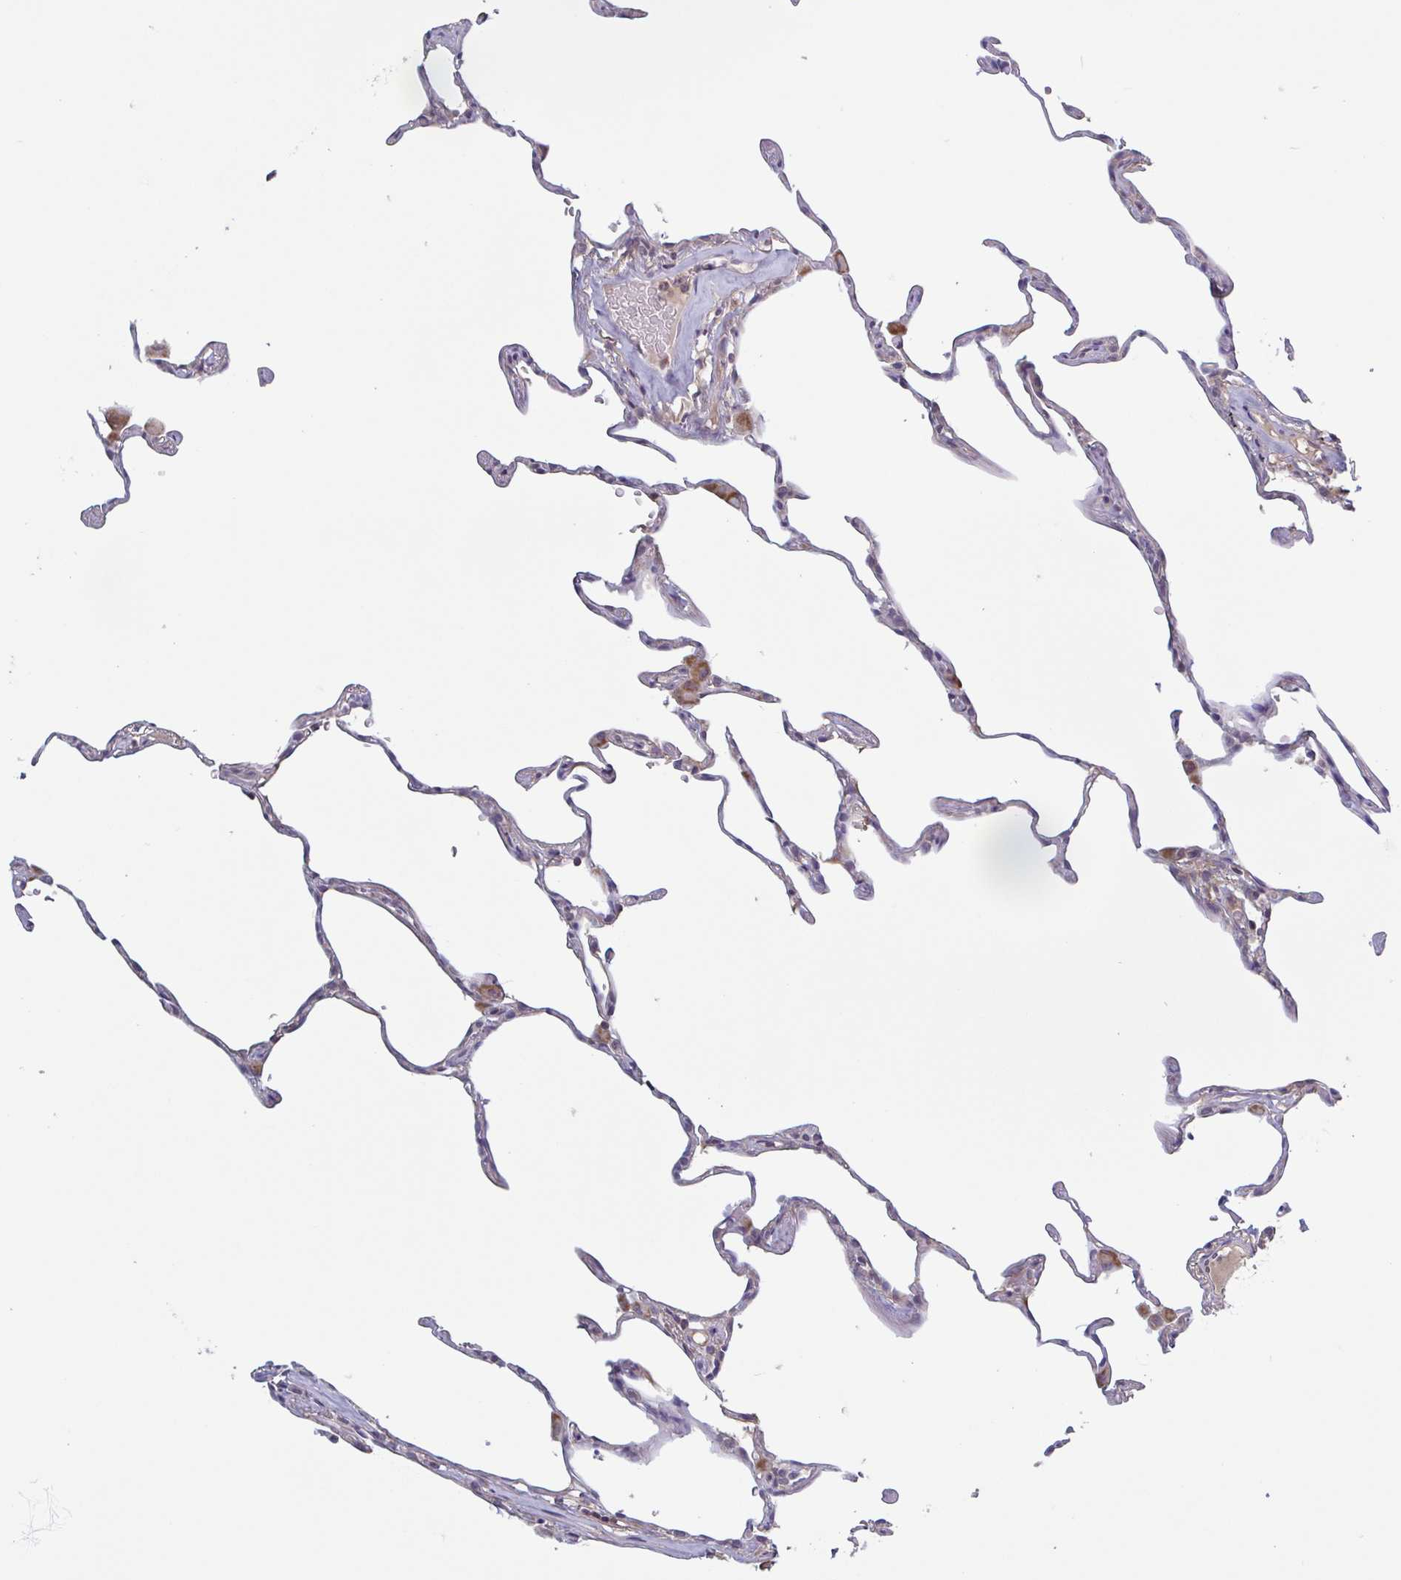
{"staining": {"intensity": "weak", "quantity": "25%-75%", "location": "cytoplasmic/membranous"}, "tissue": "lung", "cell_type": "Alveolar cells", "image_type": "normal", "snomed": [{"axis": "morphology", "description": "Normal tissue, NOS"}, {"axis": "topography", "description": "Lung"}], "caption": "Benign lung reveals weak cytoplasmic/membranous staining in about 25%-75% of alveolar cells The protein of interest is stained brown, and the nuclei are stained in blue (DAB IHC with brightfield microscopy, high magnification)..", "gene": "SURF1", "patient": {"sex": "female", "age": 57}}